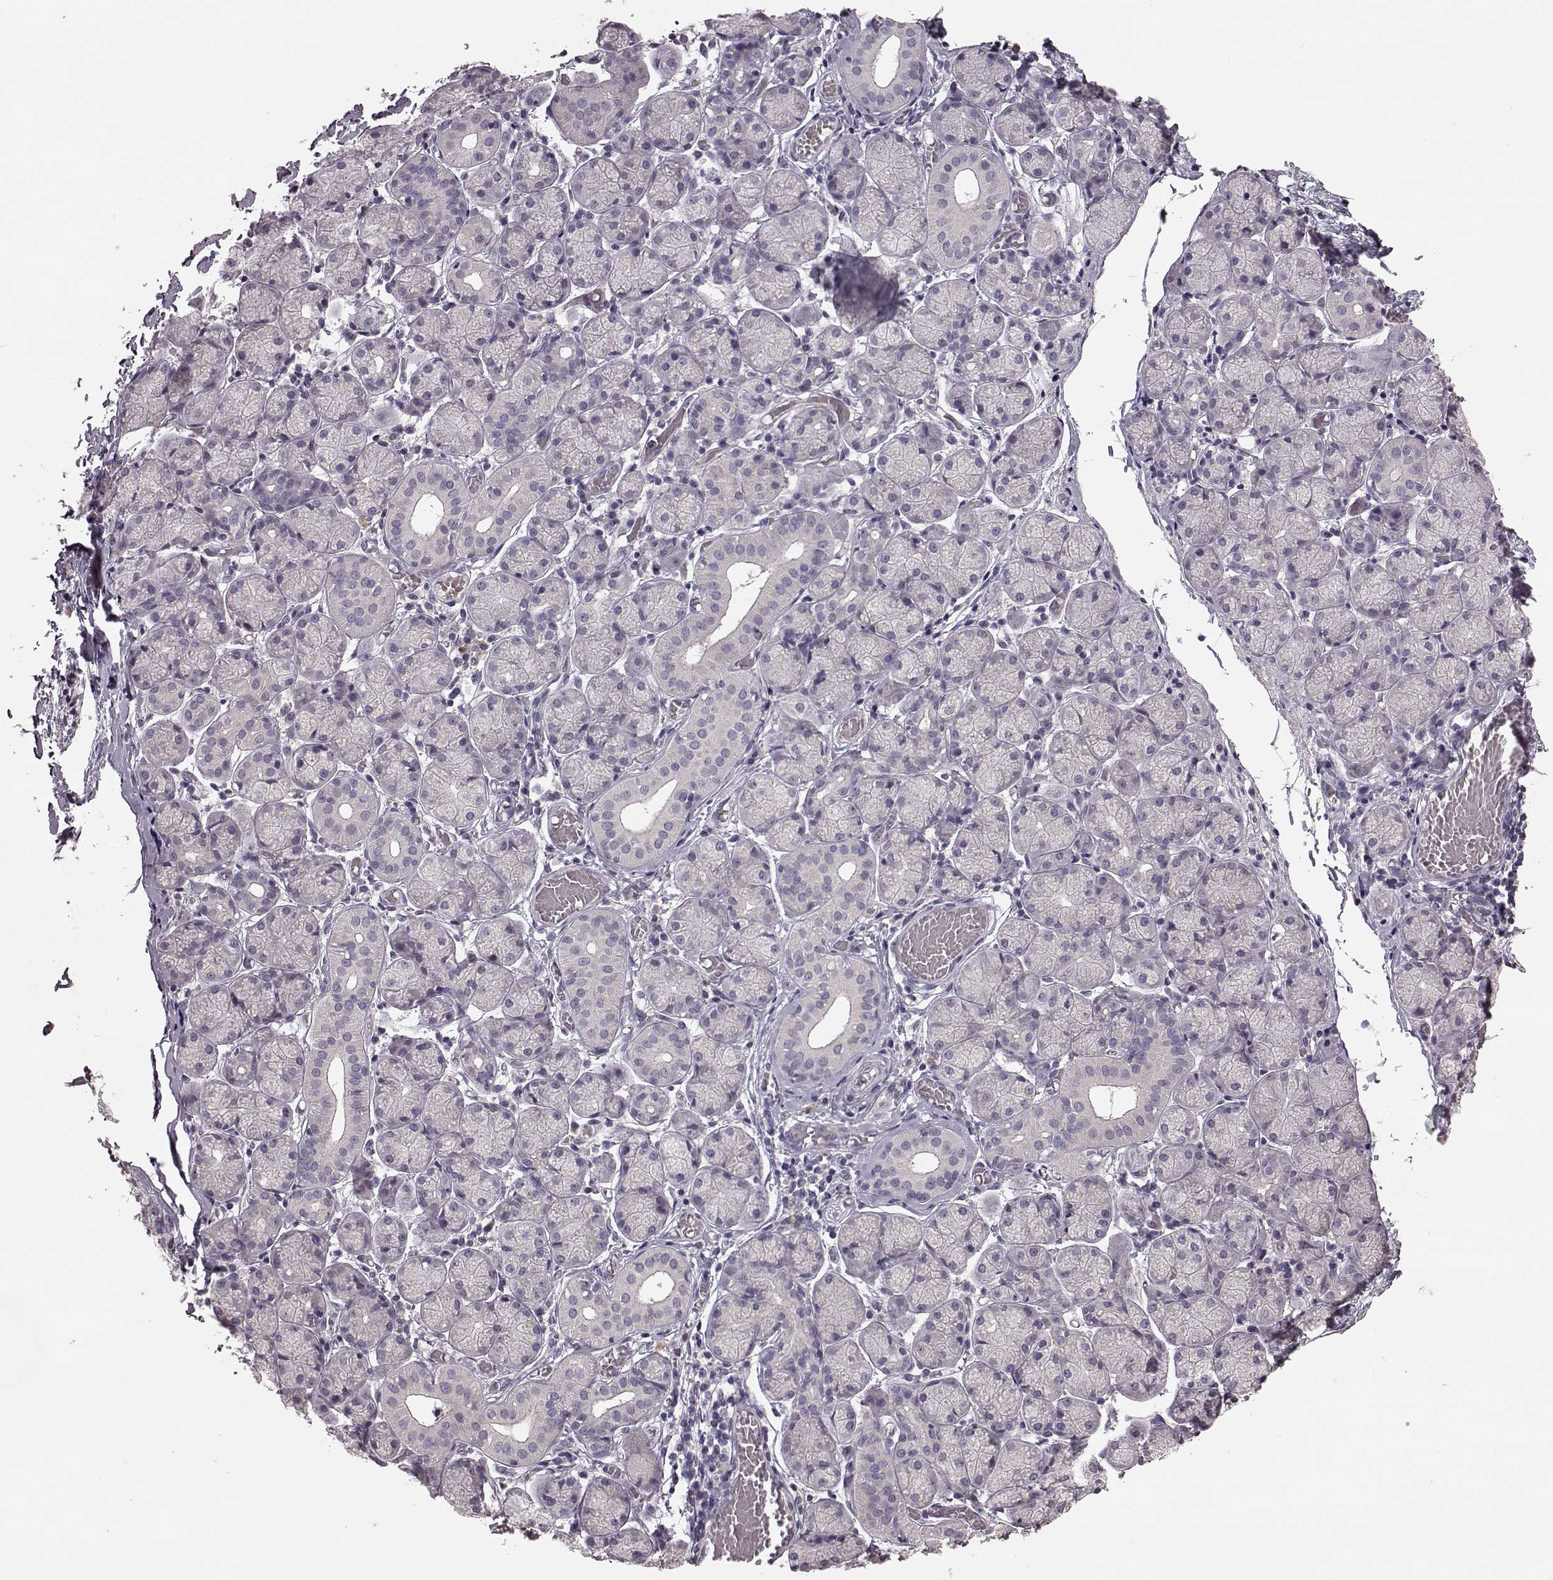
{"staining": {"intensity": "negative", "quantity": "none", "location": "none"}, "tissue": "salivary gland", "cell_type": "Glandular cells", "image_type": "normal", "snomed": [{"axis": "morphology", "description": "Normal tissue, NOS"}, {"axis": "topography", "description": "Salivary gland"}, {"axis": "topography", "description": "Peripheral nerve tissue"}], "caption": "A histopathology image of salivary gland stained for a protein displays no brown staining in glandular cells. The staining was performed using DAB to visualize the protein expression in brown, while the nuclei were stained in blue with hematoxylin (Magnification: 20x).", "gene": "SLC52A3", "patient": {"sex": "female", "age": 24}}